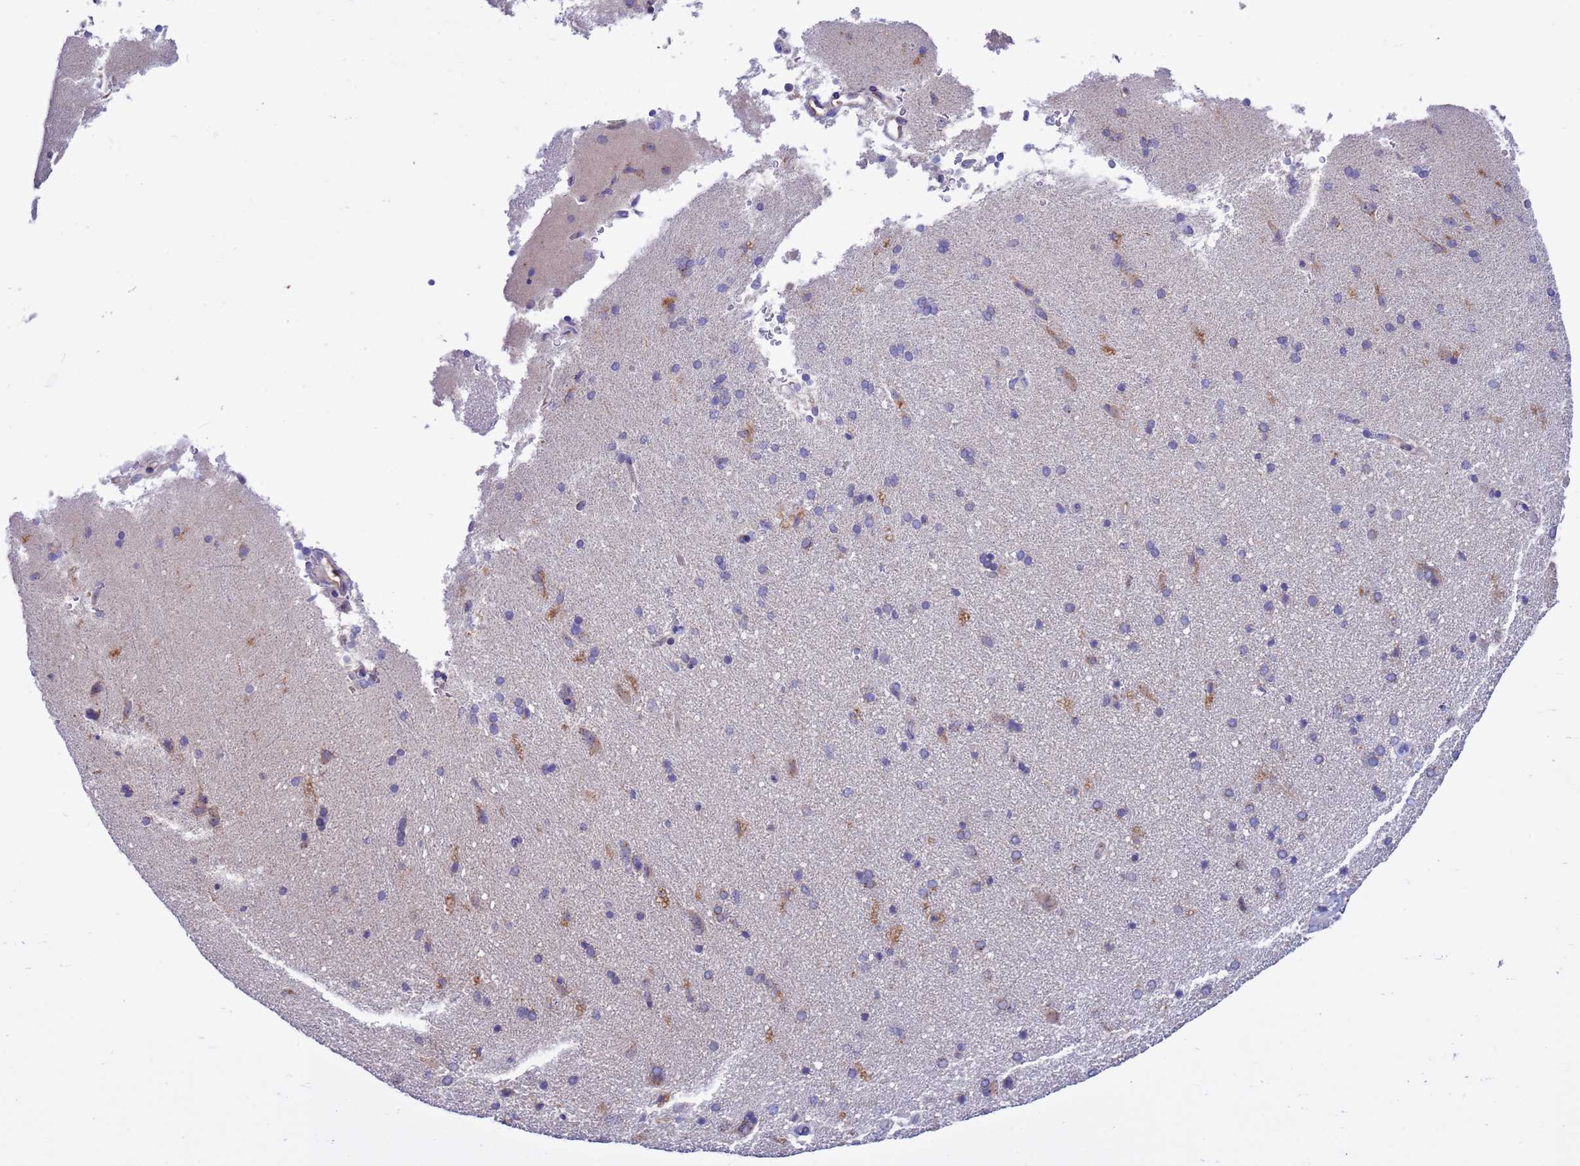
{"staining": {"intensity": "negative", "quantity": "none", "location": "none"}, "tissue": "cerebral cortex", "cell_type": "Endothelial cells", "image_type": "normal", "snomed": [{"axis": "morphology", "description": "Normal tissue, NOS"}, {"axis": "topography", "description": "Cerebral cortex"}], "caption": "Immunohistochemistry image of unremarkable cerebral cortex: human cerebral cortex stained with DAB (3,3'-diaminobenzidine) displays no significant protein expression in endothelial cells.", "gene": "ANAPC1", "patient": {"sex": "male", "age": 62}}